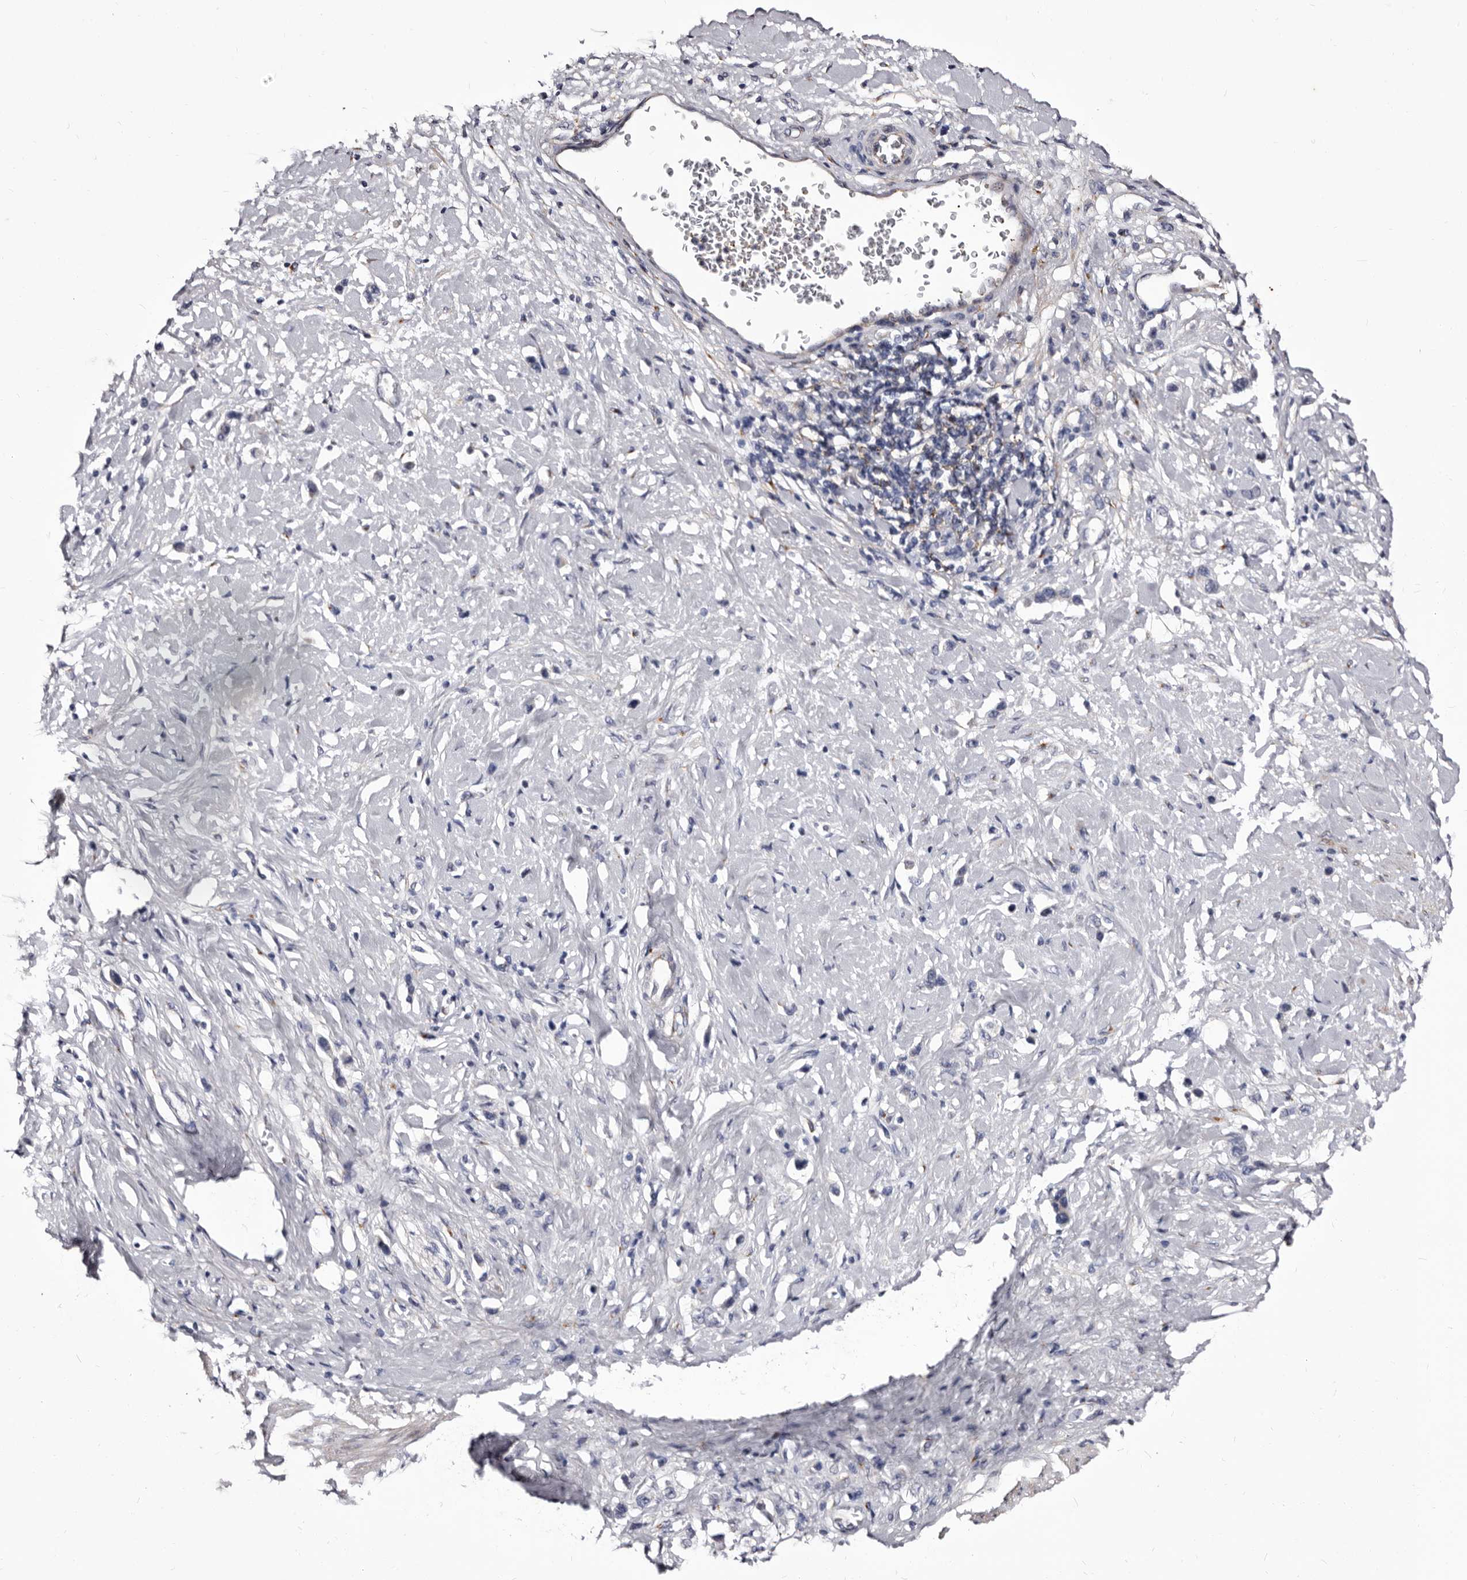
{"staining": {"intensity": "negative", "quantity": "none", "location": "none"}, "tissue": "stomach cancer", "cell_type": "Tumor cells", "image_type": "cancer", "snomed": [{"axis": "morphology", "description": "Adenocarcinoma, NOS"}, {"axis": "topography", "description": "Stomach"}], "caption": "An immunohistochemistry (IHC) histopathology image of adenocarcinoma (stomach) is shown. There is no staining in tumor cells of adenocarcinoma (stomach).", "gene": "AUNIP", "patient": {"sex": "female", "age": 65}}